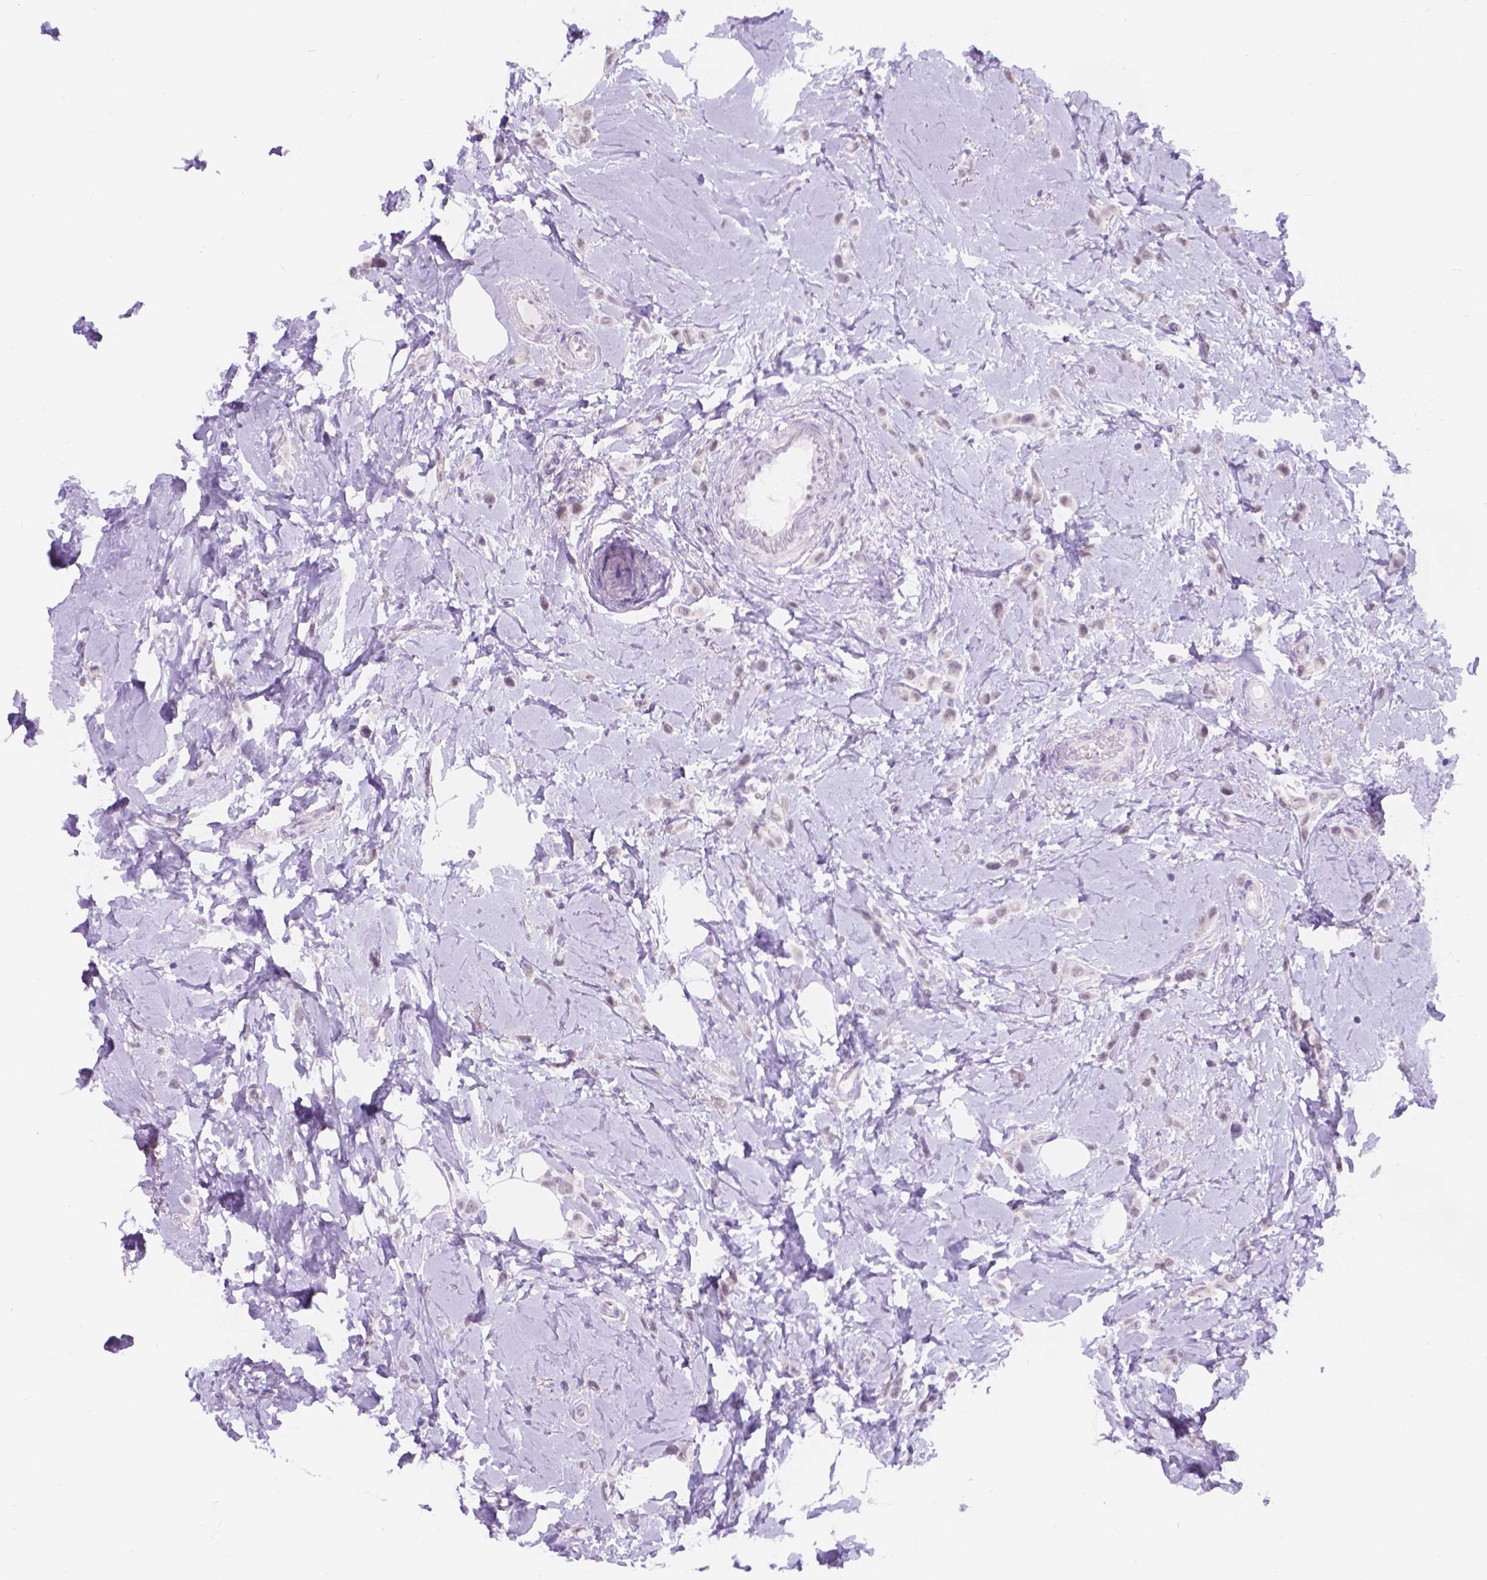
{"staining": {"intensity": "weak", "quantity": ">75%", "location": "nuclear"}, "tissue": "breast cancer", "cell_type": "Tumor cells", "image_type": "cancer", "snomed": [{"axis": "morphology", "description": "Lobular carcinoma"}, {"axis": "topography", "description": "Breast"}], "caption": "Lobular carcinoma (breast) was stained to show a protein in brown. There is low levels of weak nuclear expression in approximately >75% of tumor cells.", "gene": "DCC", "patient": {"sex": "female", "age": 66}}